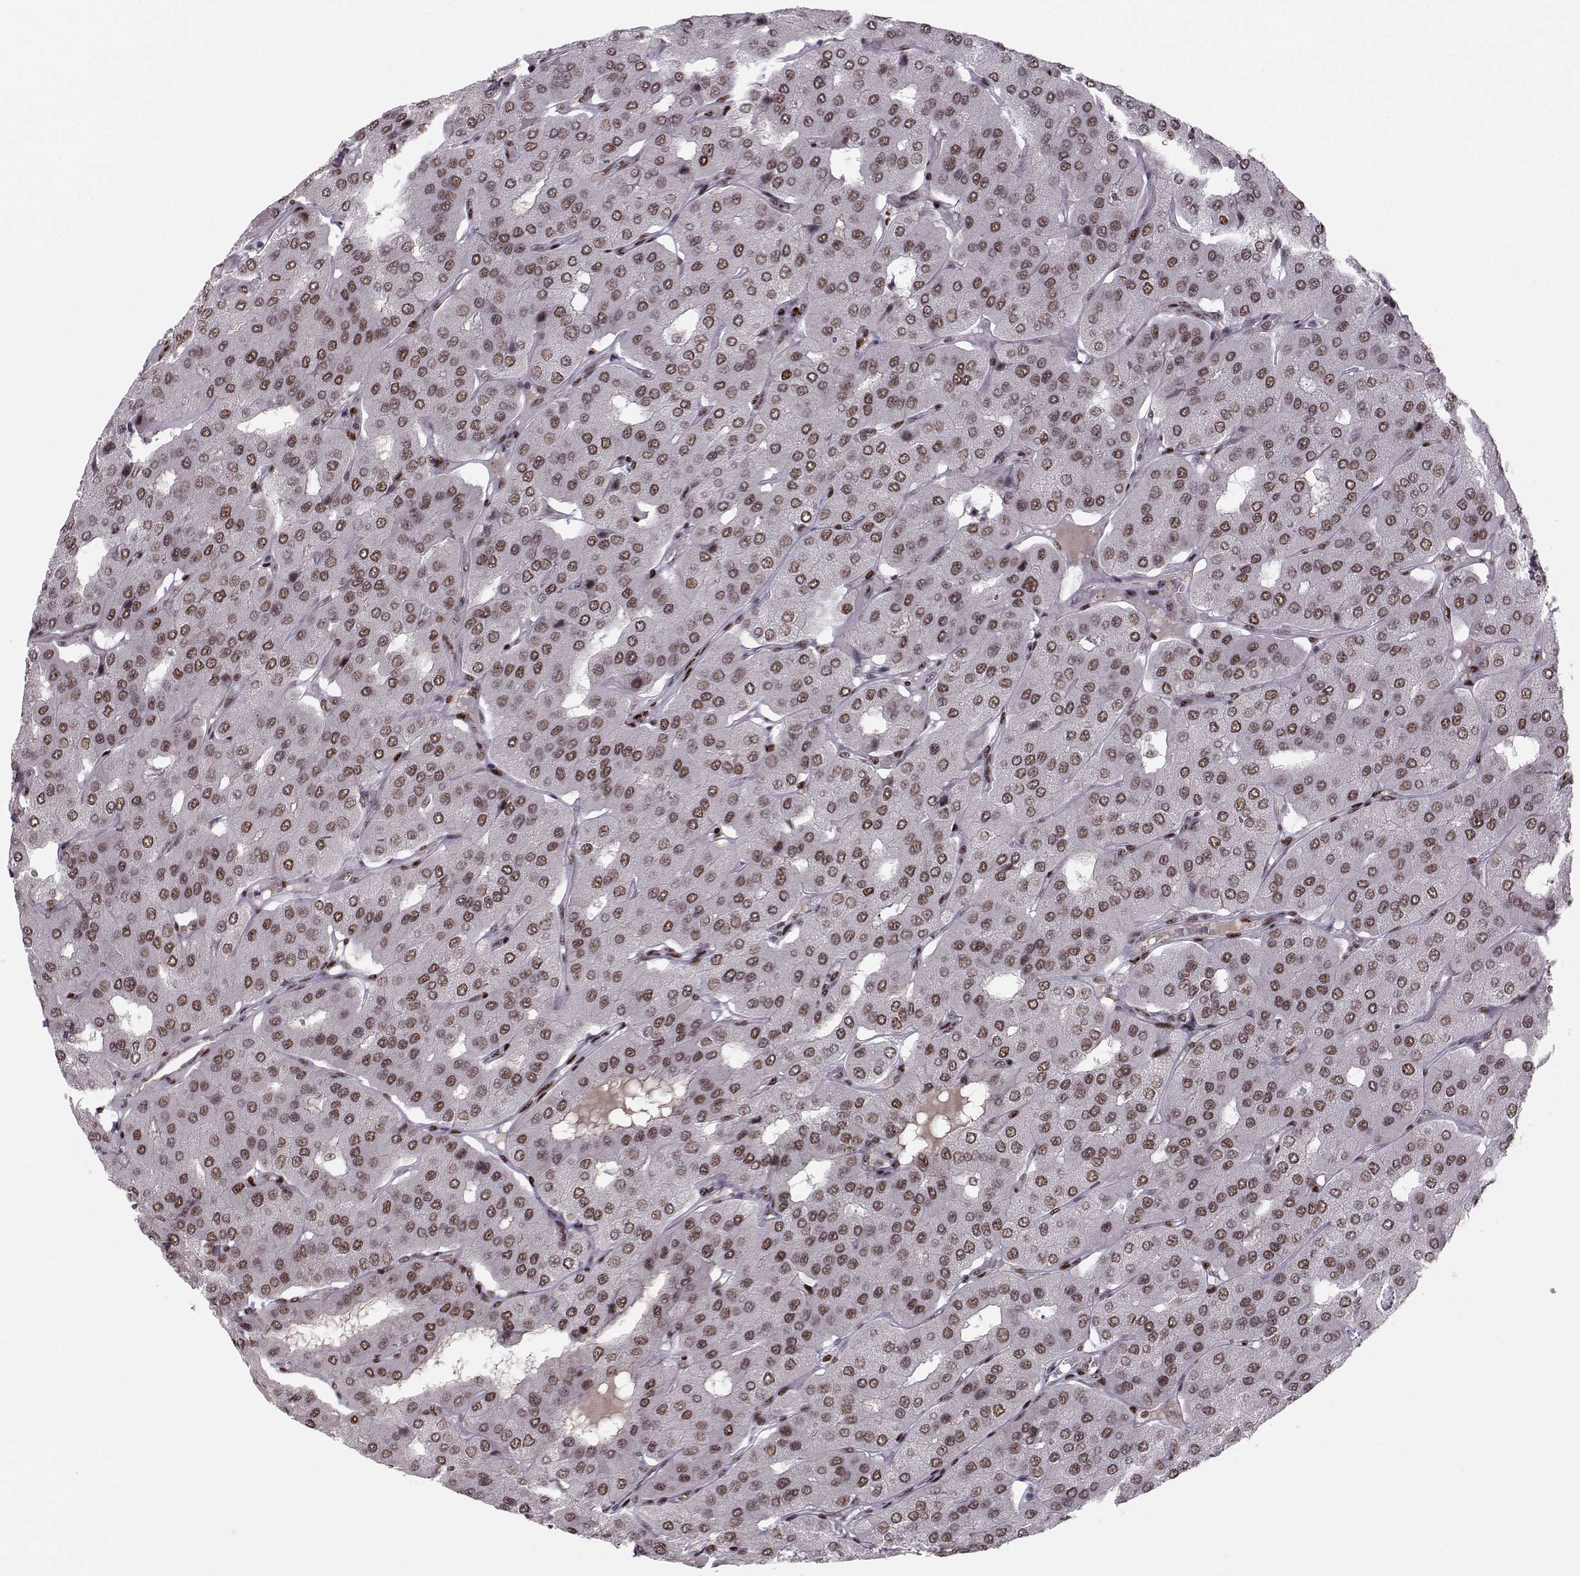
{"staining": {"intensity": "moderate", "quantity": ">75%", "location": "nuclear"}, "tissue": "parathyroid gland", "cell_type": "Glandular cells", "image_type": "normal", "snomed": [{"axis": "morphology", "description": "Normal tissue, NOS"}, {"axis": "morphology", "description": "Adenoma, NOS"}, {"axis": "topography", "description": "Parathyroid gland"}], "caption": "About >75% of glandular cells in benign human parathyroid gland show moderate nuclear protein positivity as visualized by brown immunohistochemical staining.", "gene": "SNAPC2", "patient": {"sex": "female", "age": 86}}